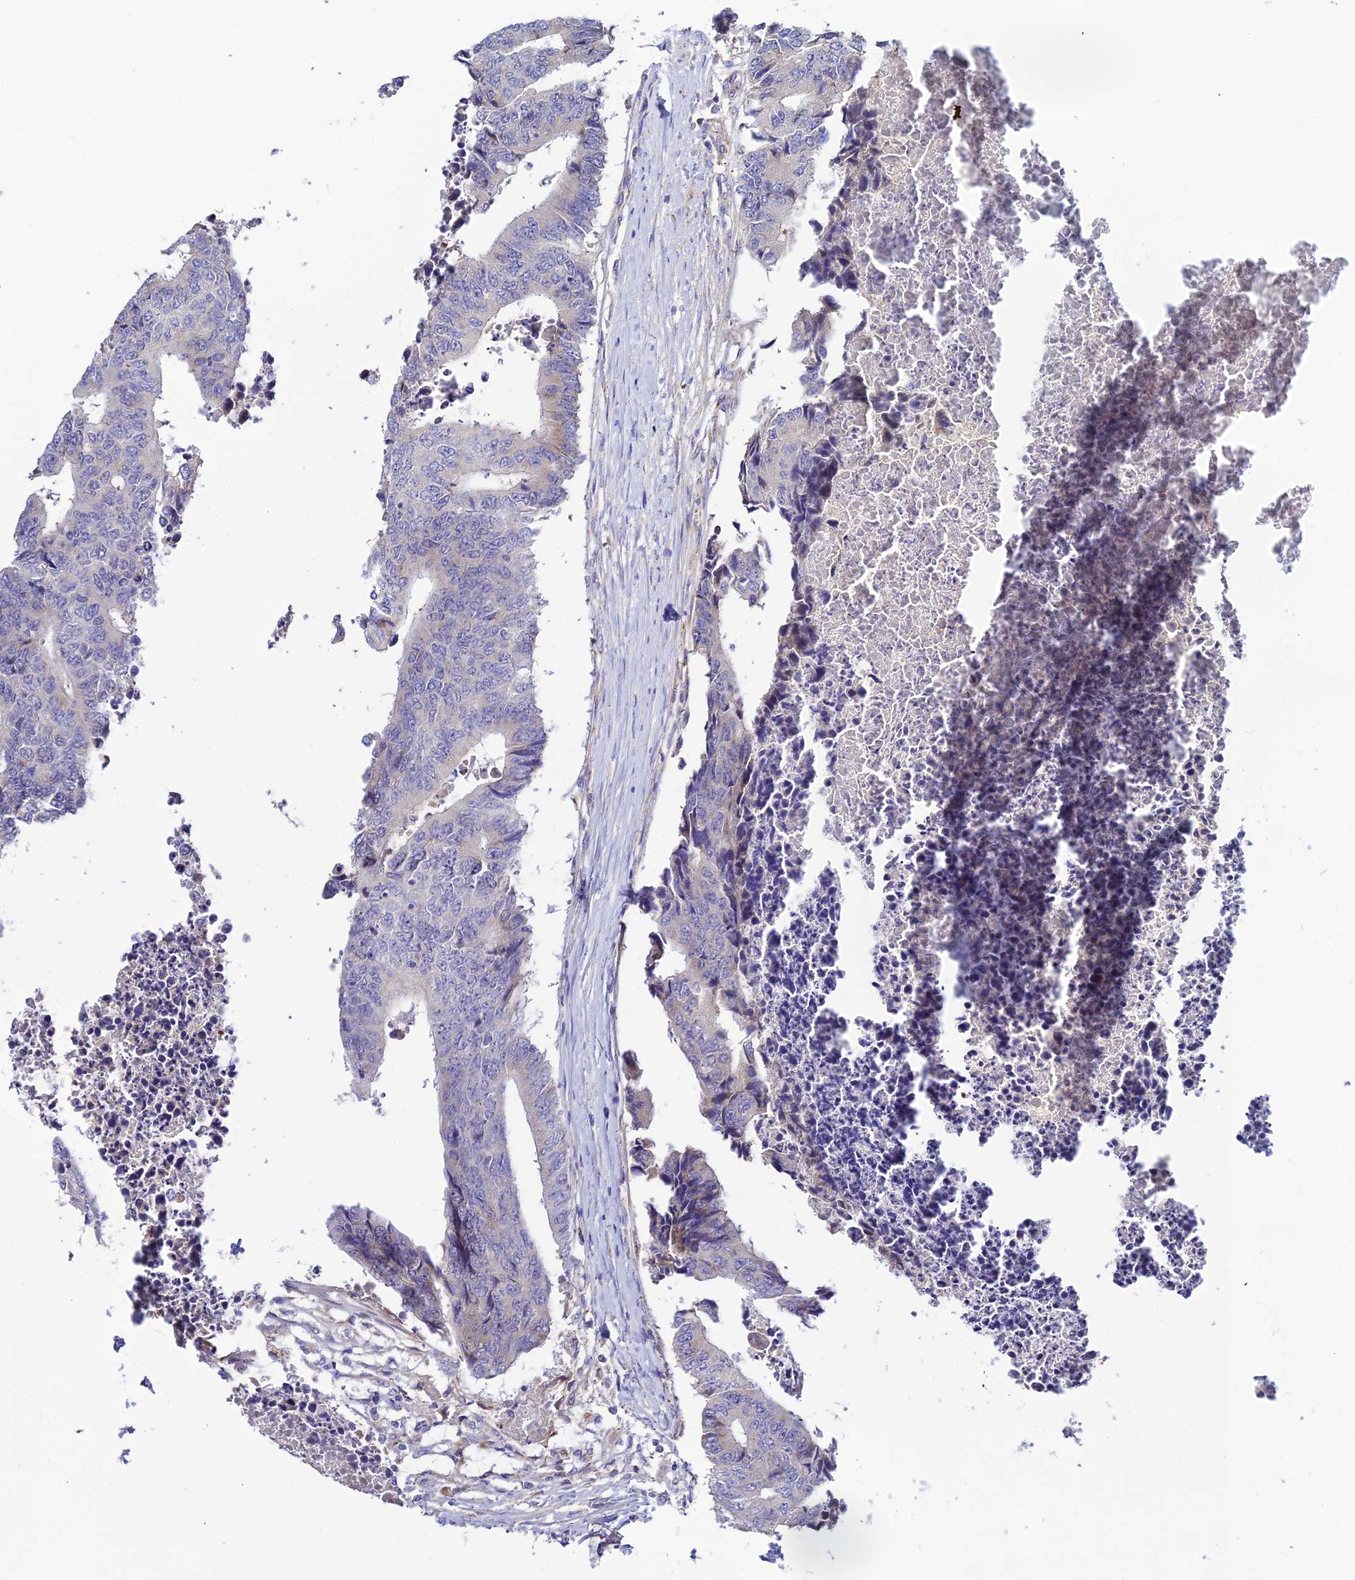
{"staining": {"intensity": "moderate", "quantity": "<25%", "location": "cytoplasmic/membranous"}, "tissue": "colorectal cancer", "cell_type": "Tumor cells", "image_type": "cancer", "snomed": [{"axis": "morphology", "description": "Adenocarcinoma, NOS"}, {"axis": "topography", "description": "Rectum"}], "caption": "This micrograph reveals immunohistochemistry (IHC) staining of adenocarcinoma (colorectal), with low moderate cytoplasmic/membranous staining in approximately <25% of tumor cells.", "gene": "ACOT2", "patient": {"sex": "male", "age": 84}}